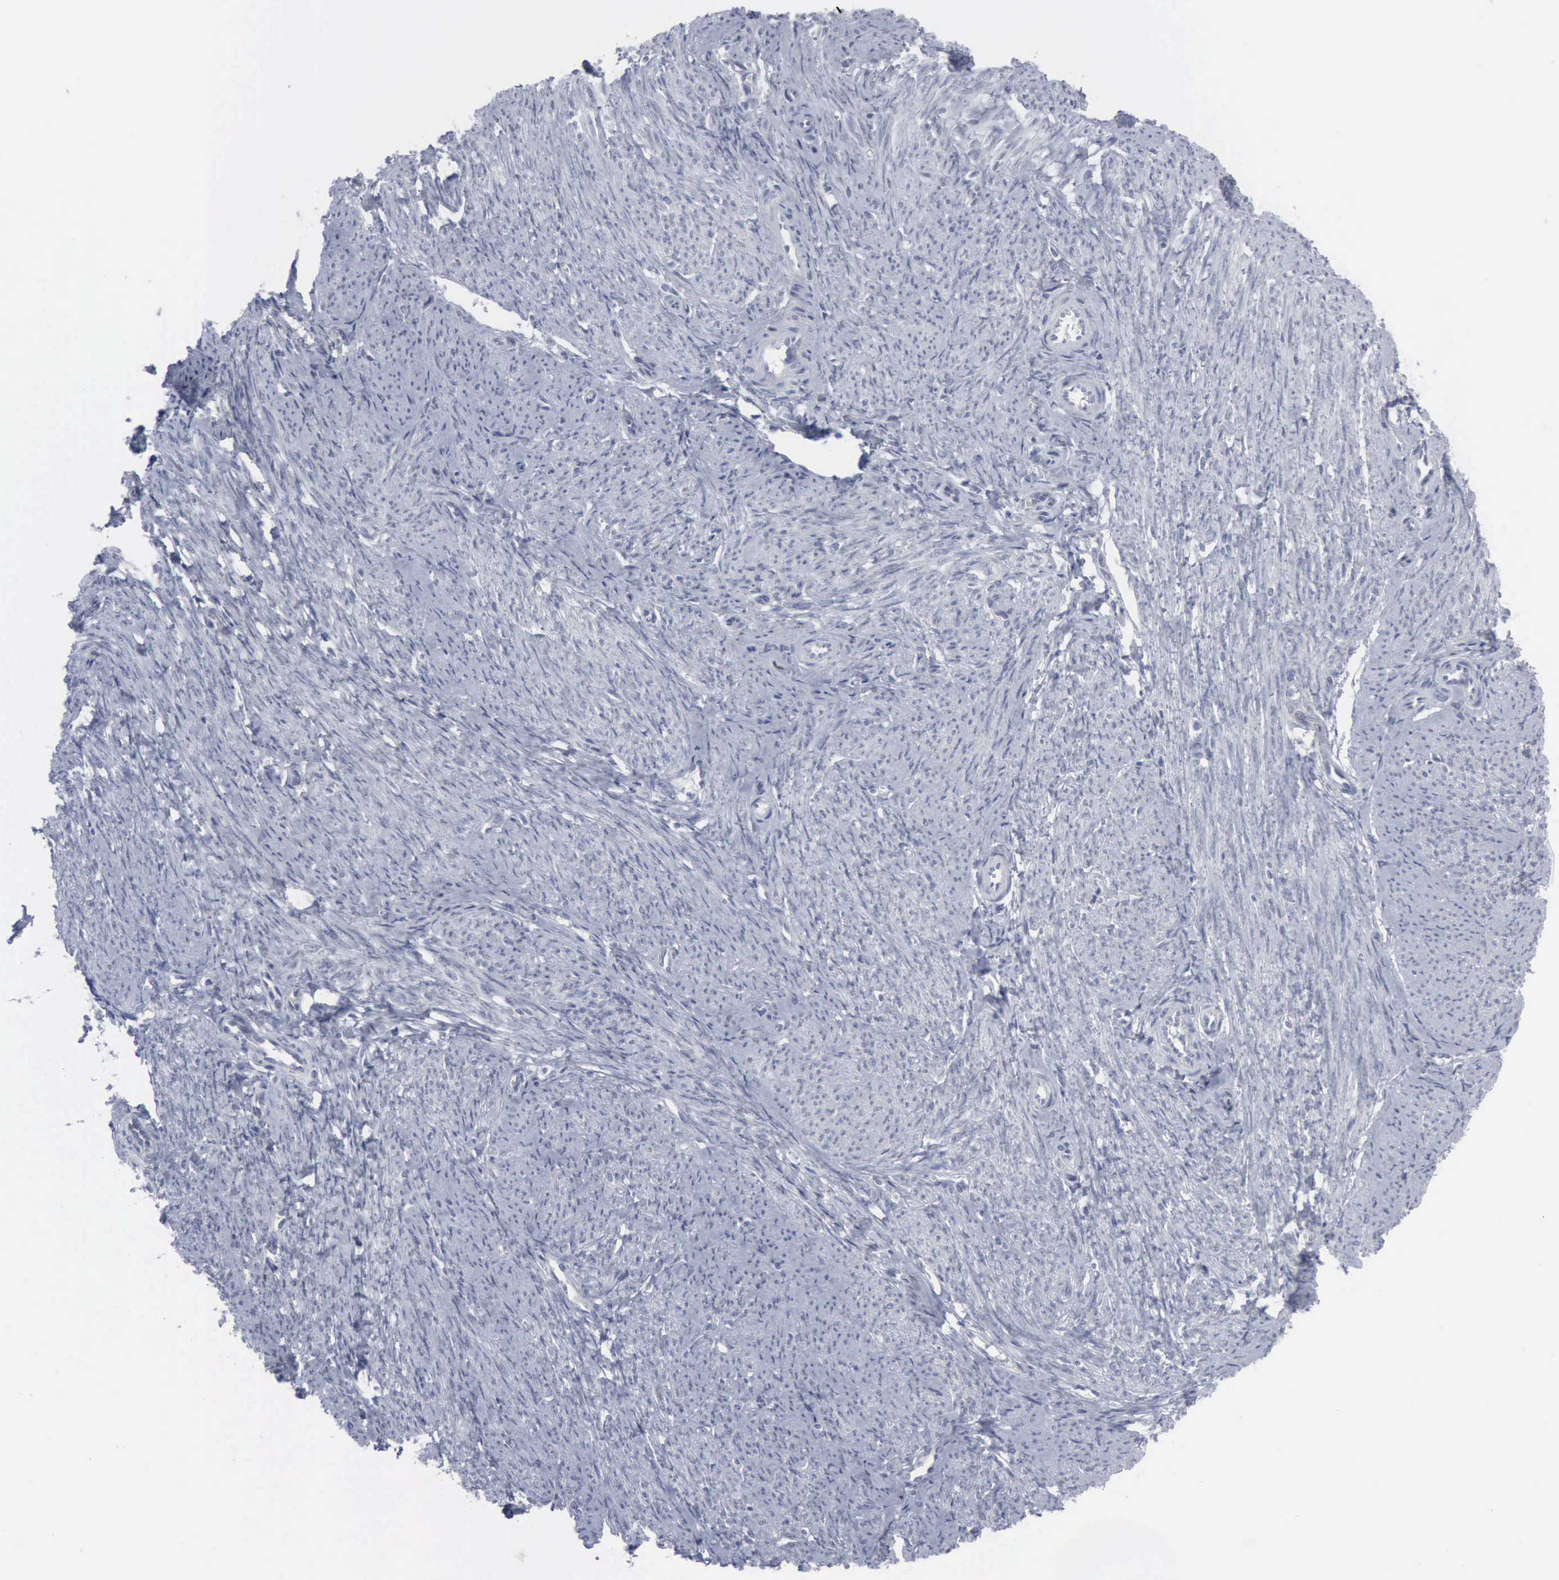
{"staining": {"intensity": "negative", "quantity": "none", "location": "none"}, "tissue": "smooth muscle", "cell_type": "Smooth muscle cells", "image_type": "normal", "snomed": [{"axis": "morphology", "description": "Normal tissue, NOS"}, {"axis": "topography", "description": "Smooth muscle"}, {"axis": "topography", "description": "Cervix"}], "caption": "Histopathology image shows no protein positivity in smooth muscle cells of normal smooth muscle. Nuclei are stained in blue.", "gene": "MCM5", "patient": {"sex": "female", "age": 70}}